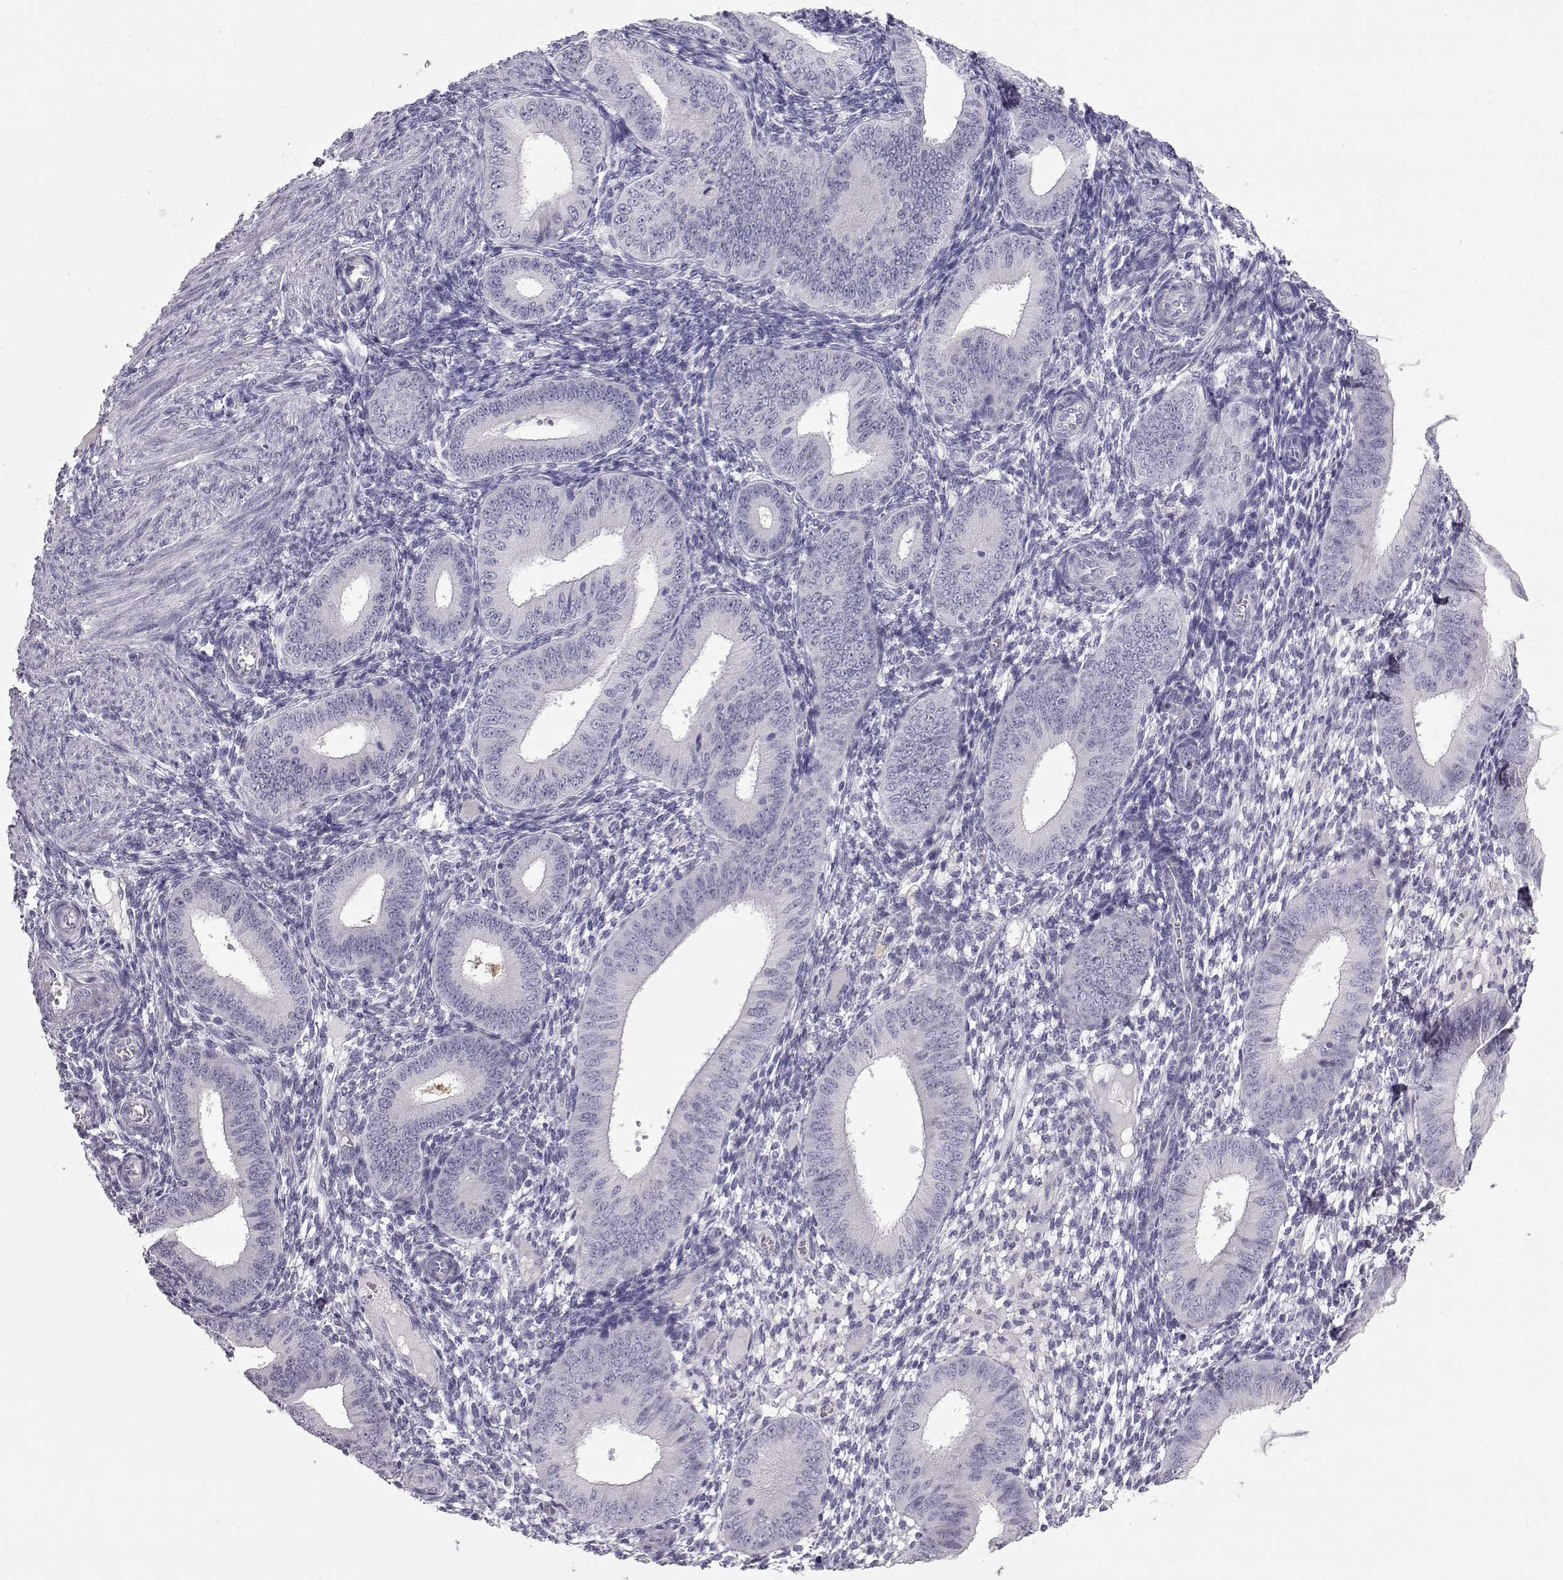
{"staining": {"intensity": "negative", "quantity": "none", "location": "none"}, "tissue": "endometrium", "cell_type": "Cells in endometrial stroma", "image_type": "normal", "snomed": [{"axis": "morphology", "description": "Normal tissue, NOS"}, {"axis": "topography", "description": "Endometrium"}], "caption": "Immunohistochemistry (IHC) micrograph of normal endometrium: human endometrium stained with DAB shows no significant protein positivity in cells in endometrial stroma.", "gene": "LAMB3", "patient": {"sex": "female", "age": 39}}